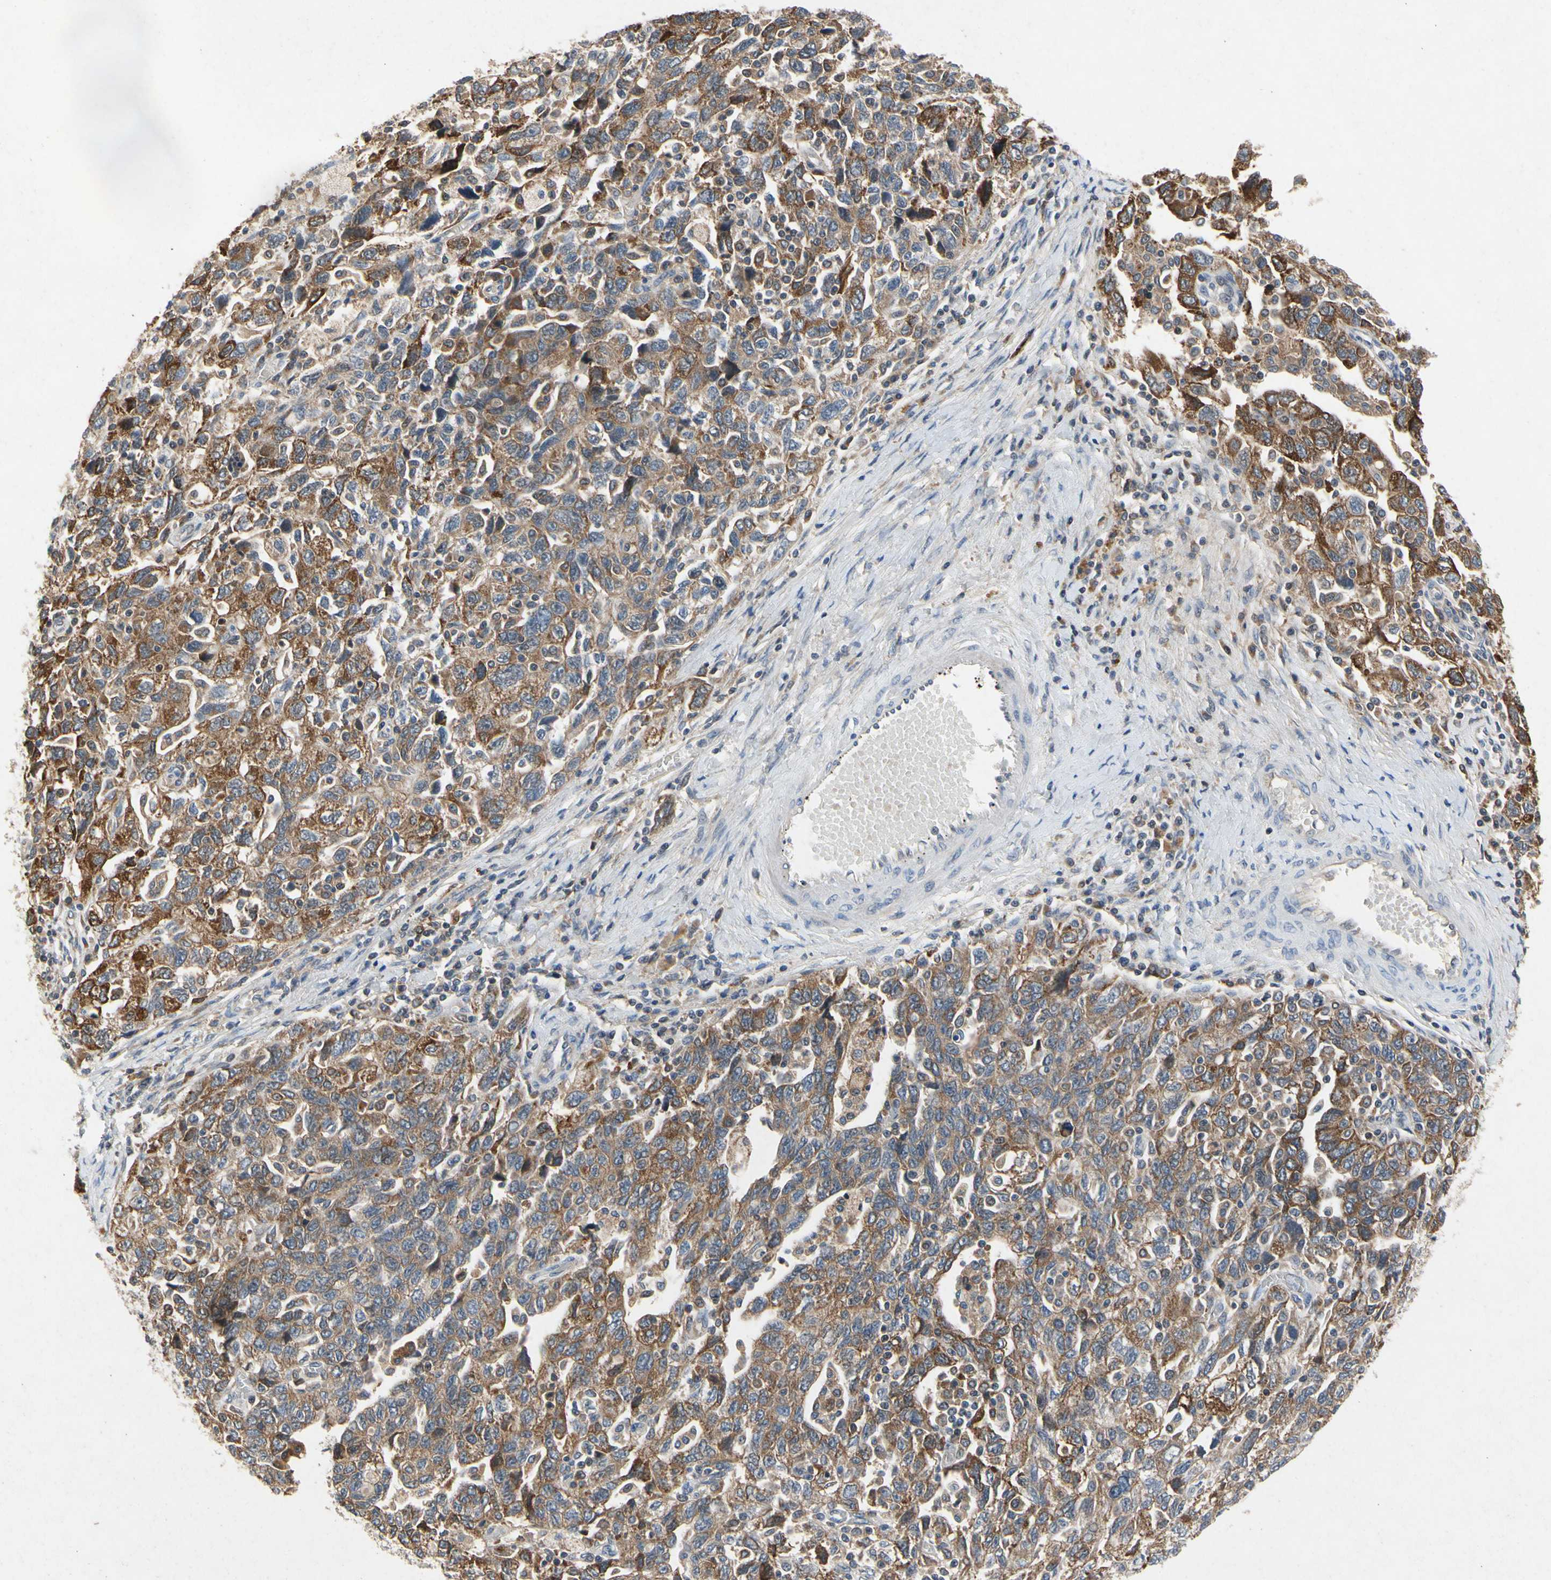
{"staining": {"intensity": "moderate", "quantity": ">75%", "location": "cytoplasmic/membranous"}, "tissue": "ovarian cancer", "cell_type": "Tumor cells", "image_type": "cancer", "snomed": [{"axis": "morphology", "description": "Carcinoma, NOS"}, {"axis": "morphology", "description": "Cystadenocarcinoma, serous, NOS"}, {"axis": "topography", "description": "Ovary"}], "caption": "There is medium levels of moderate cytoplasmic/membranous staining in tumor cells of carcinoma (ovarian), as demonstrated by immunohistochemical staining (brown color).", "gene": "RPS6KA1", "patient": {"sex": "female", "age": 69}}